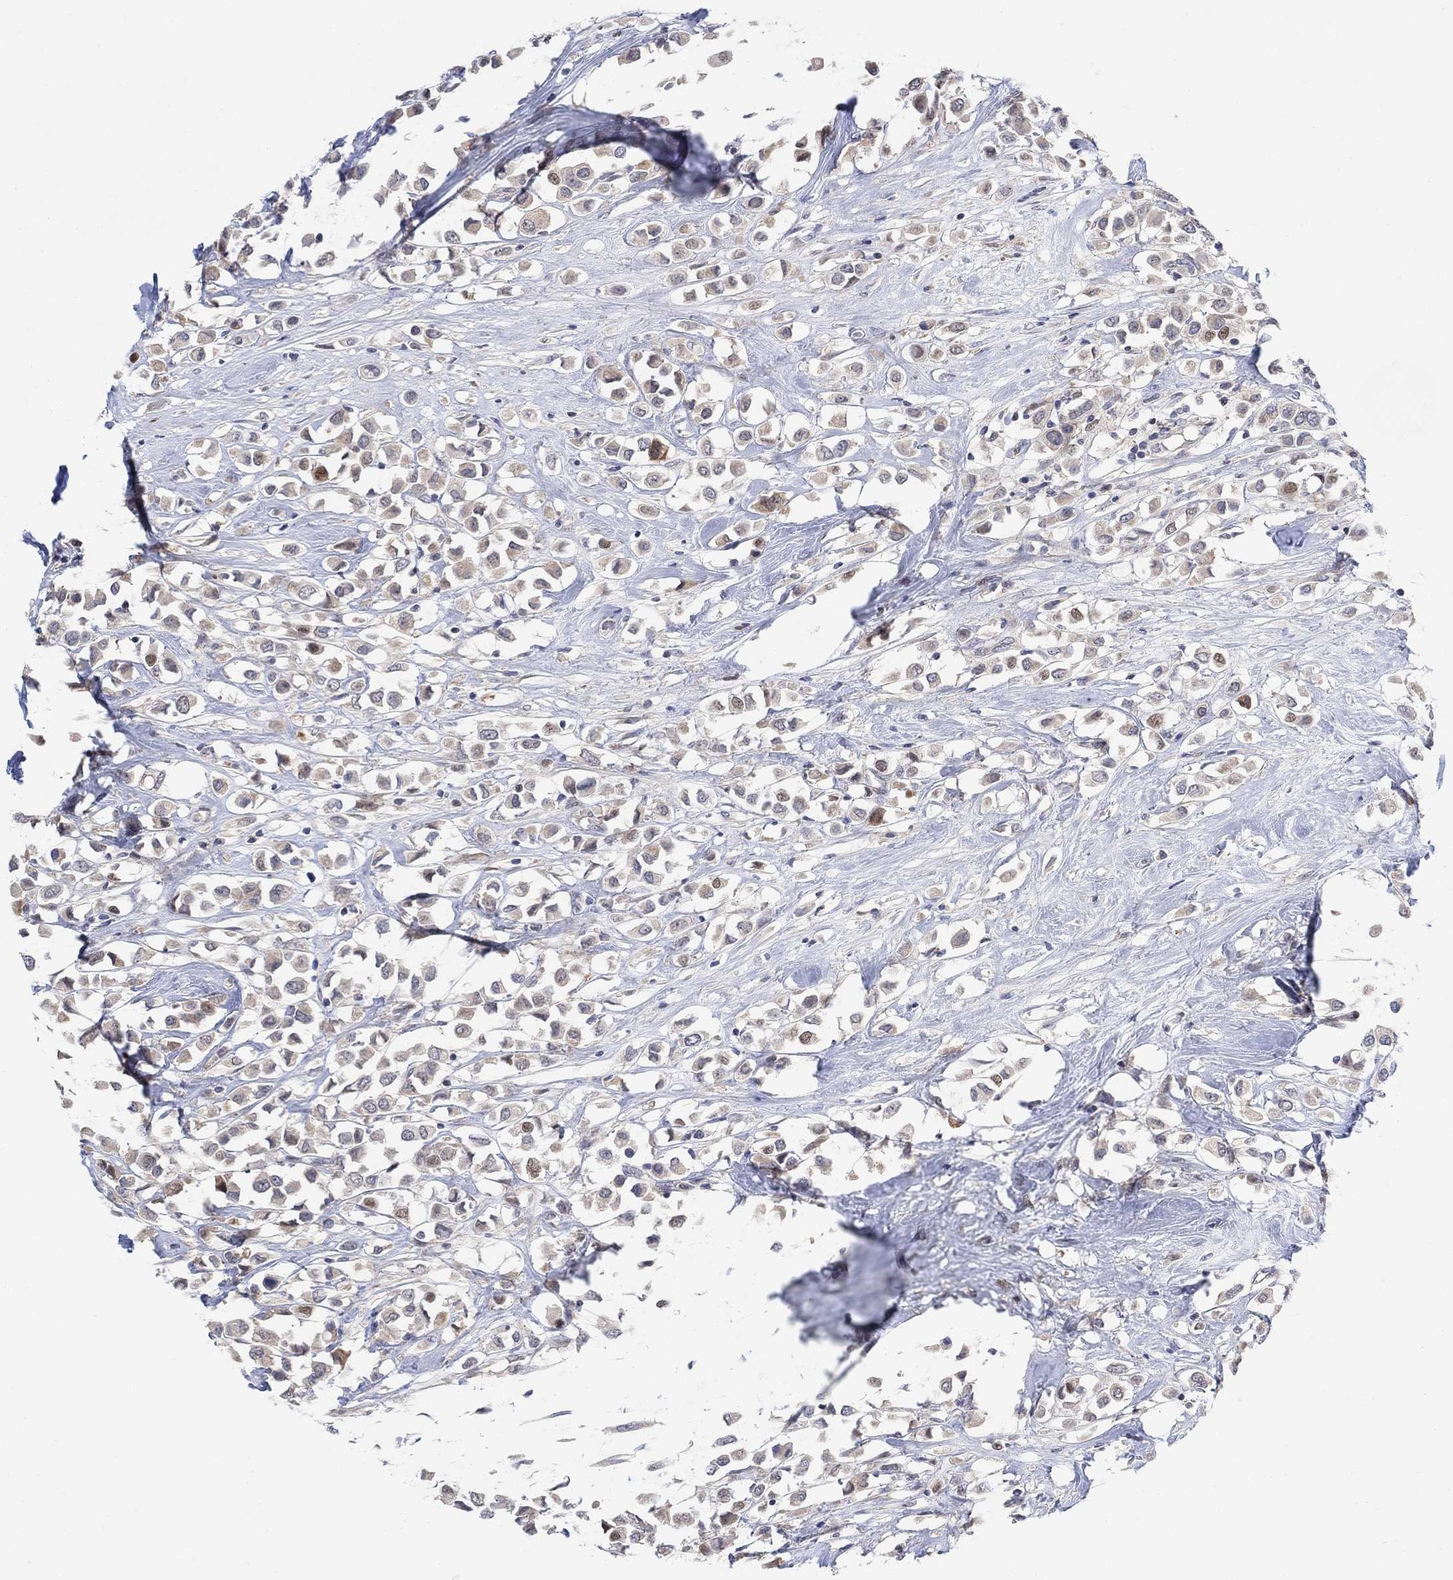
{"staining": {"intensity": "weak", "quantity": ">75%", "location": "cytoplasmic/membranous"}, "tissue": "breast cancer", "cell_type": "Tumor cells", "image_type": "cancer", "snomed": [{"axis": "morphology", "description": "Duct carcinoma"}, {"axis": "topography", "description": "Breast"}], "caption": "Immunohistochemical staining of breast cancer shows low levels of weak cytoplasmic/membranous positivity in approximately >75% of tumor cells.", "gene": "CNTF", "patient": {"sex": "female", "age": 61}}